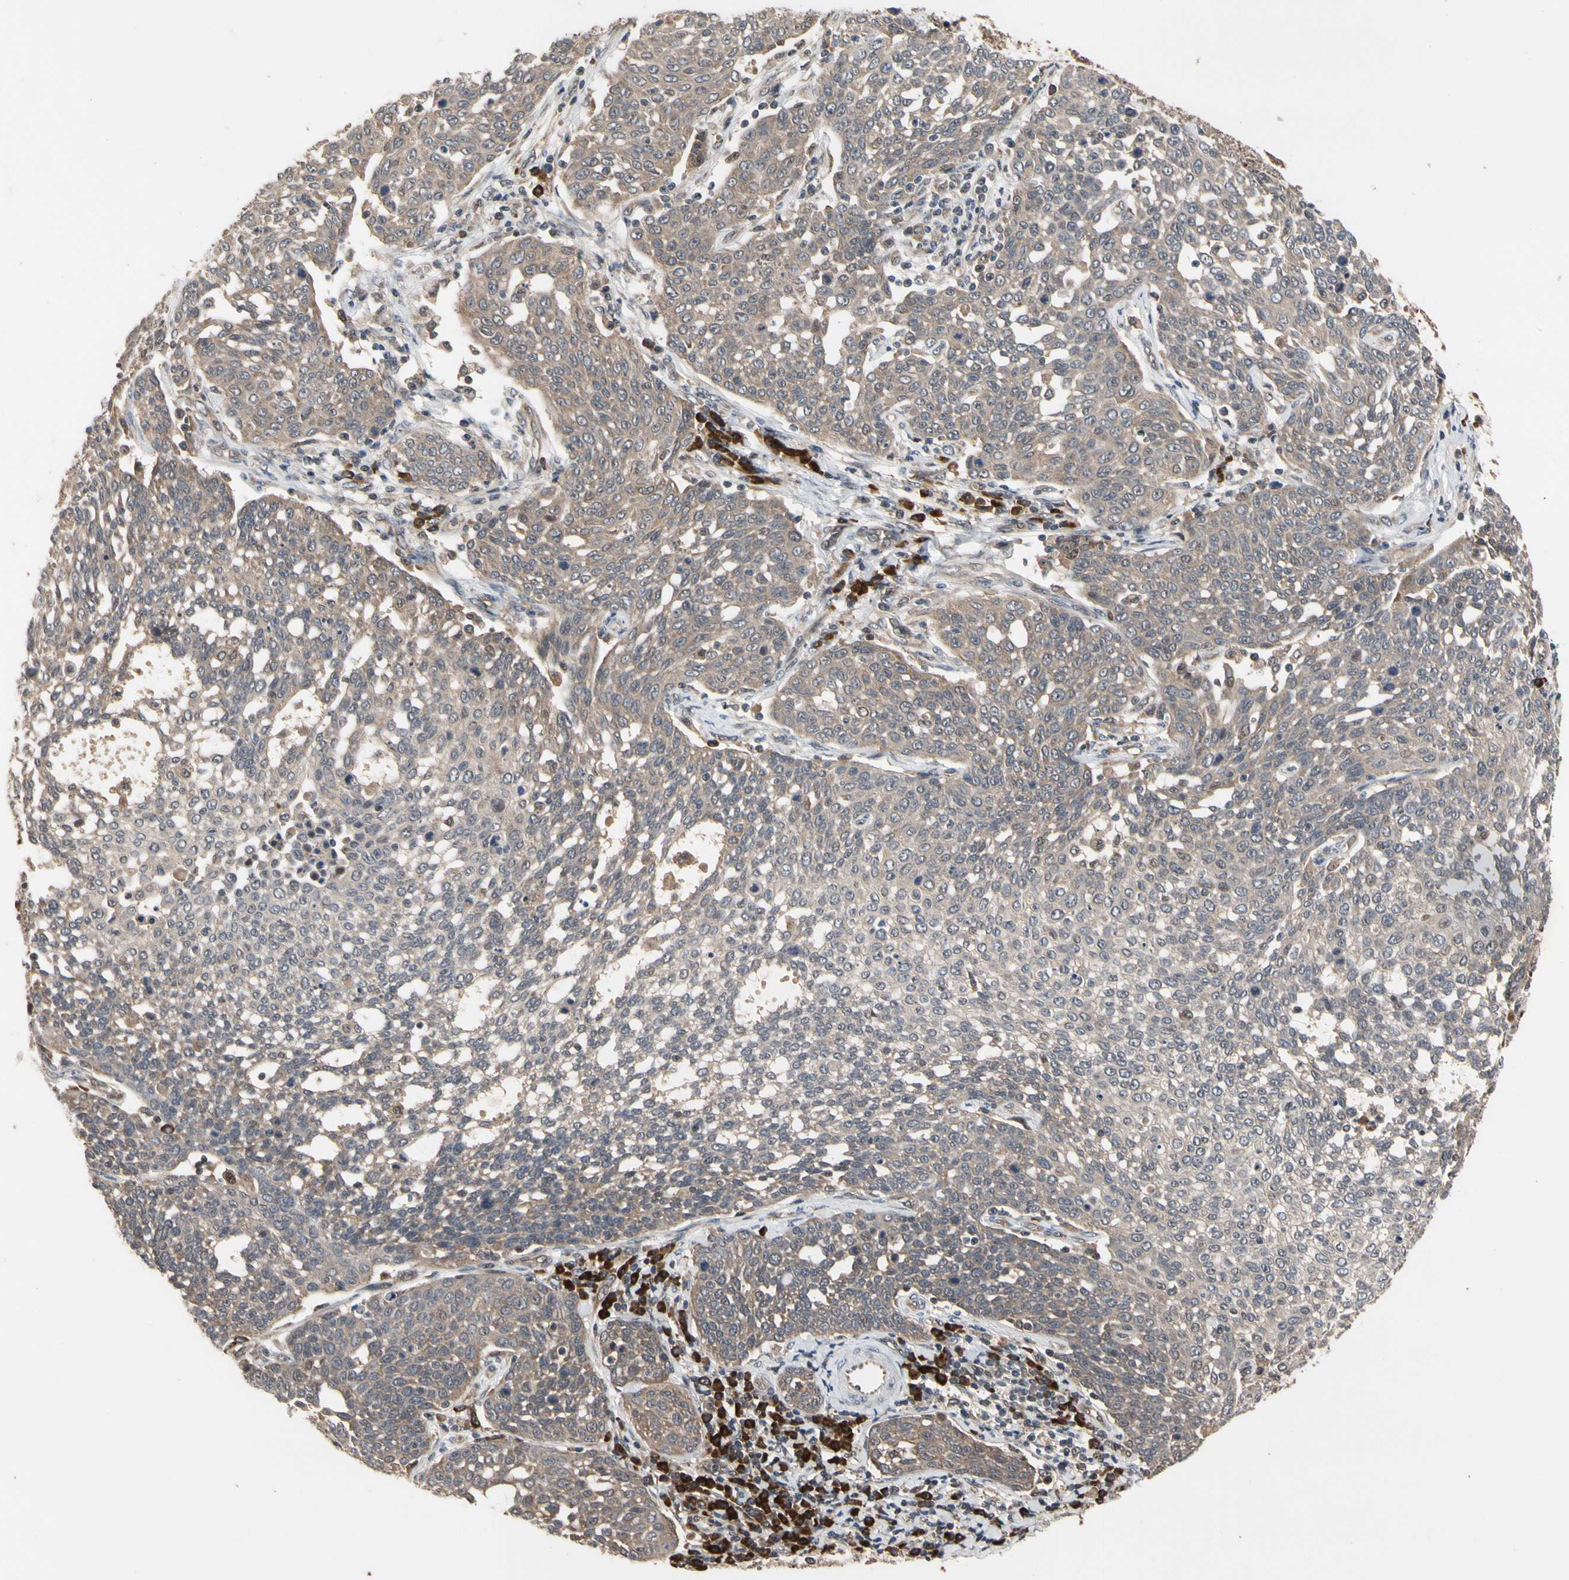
{"staining": {"intensity": "weak", "quantity": ">75%", "location": "cytoplasmic/membranous"}, "tissue": "cervical cancer", "cell_type": "Tumor cells", "image_type": "cancer", "snomed": [{"axis": "morphology", "description": "Squamous cell carcinoma, NOS"}, {"axis": "topography", "description": "Cervix"}], "caption": "Cervical cancer (squamous cell carcinoma) stained with DAB (3,3'-diaminobenzidine) immunohistochemistry reveals low levels of weak cytoplasmic/membranous positivity in about >75% of tumor cells.", "gene": "CYTIP", "patient": {"sex": "female", "age": 34}}